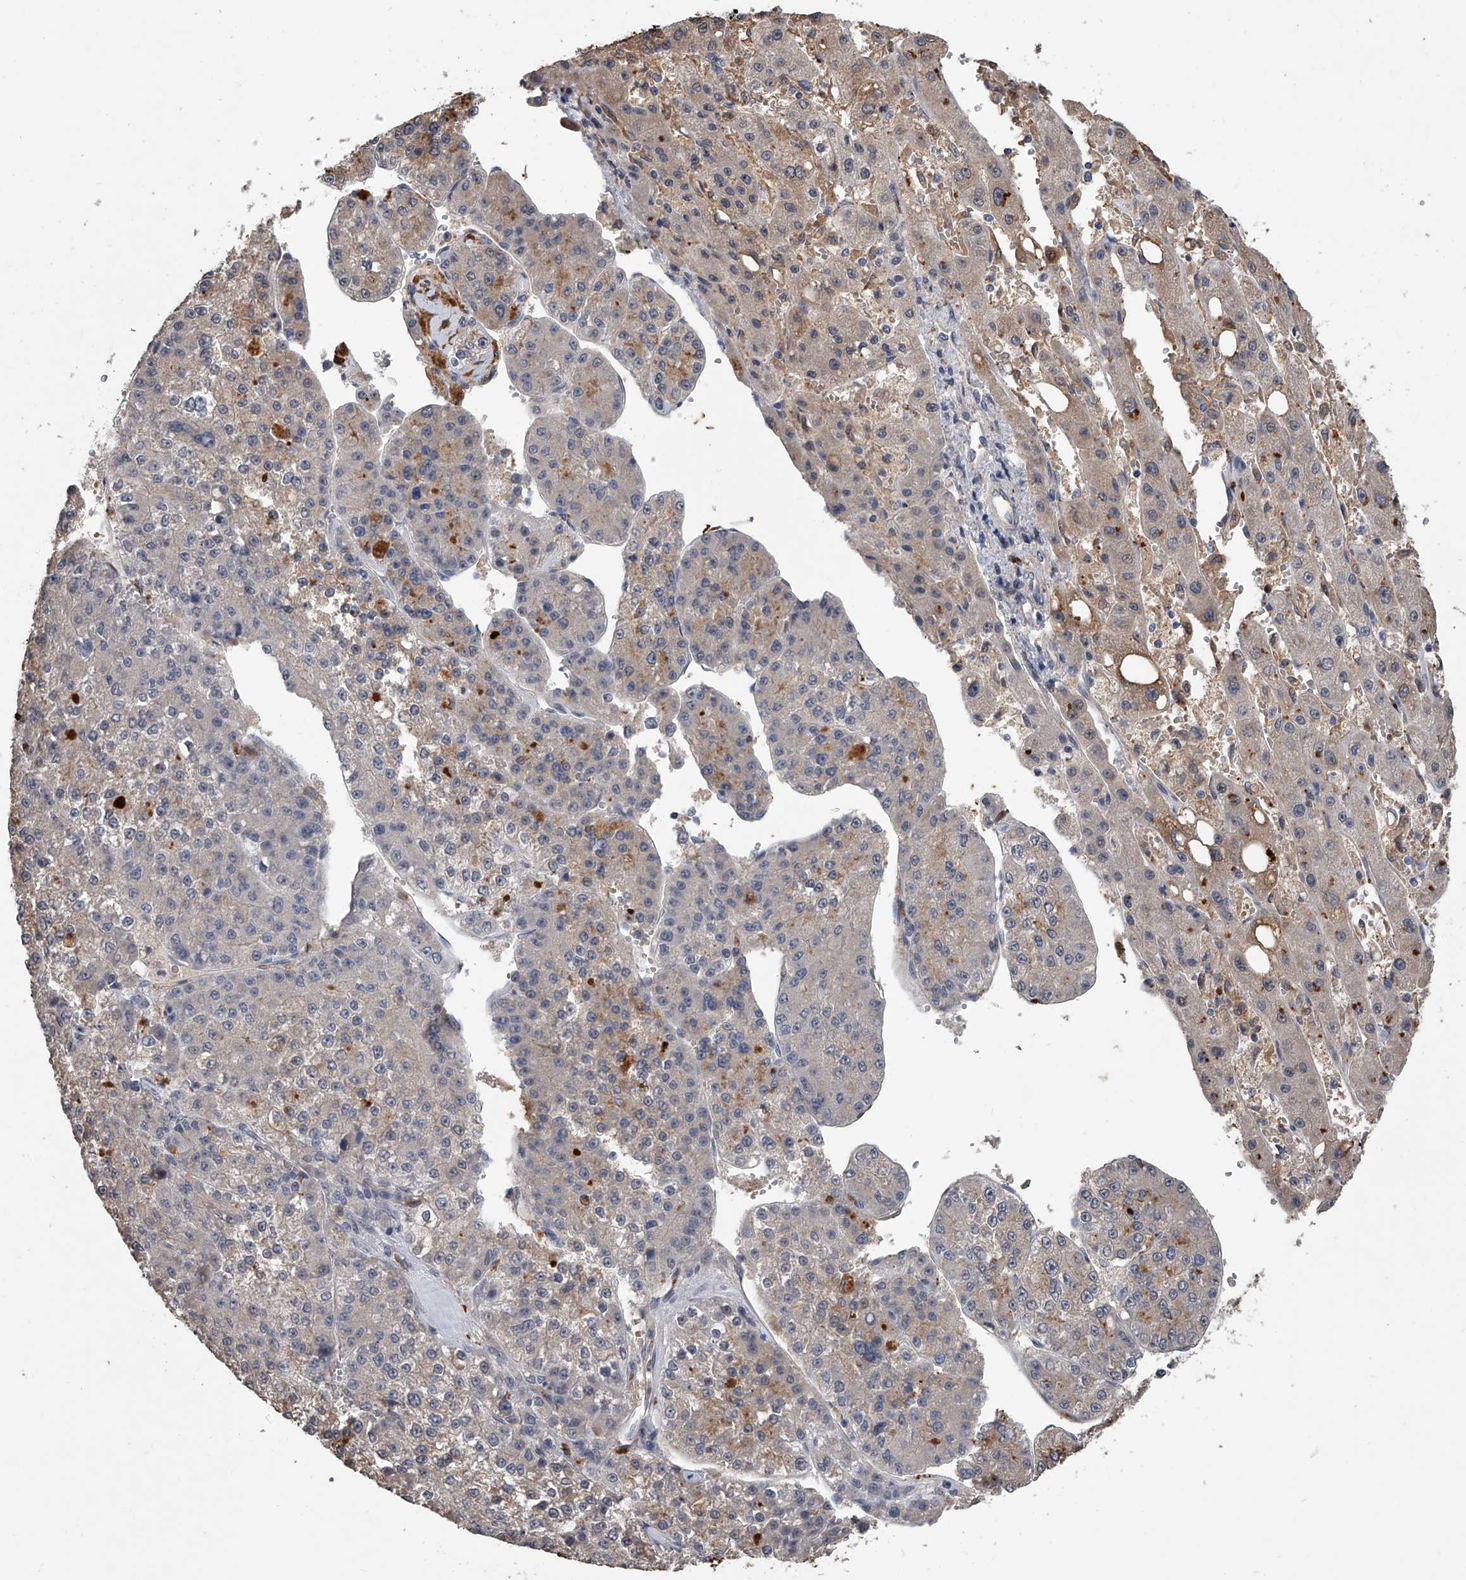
{"staining": {"intensity": "negative", "quantity": "none", "location": "none"}, "tissue": "liver cancer", "cell_type": "Tumor cells", "image_type": "cancer", "snomed": [{"axis": "morphology", "description": "Carcinoma, Hepatocellular, NOS"}, {"axis": "topography", "description": "Liver"}], "caption": "Histopathology image shows no significant protein positivity in tumor cells of liver hepatocellular carcinoma. Nuclei are stained in blue.", "gene": "DOCK9", "patient": {"sex": "female", "age": 73}}